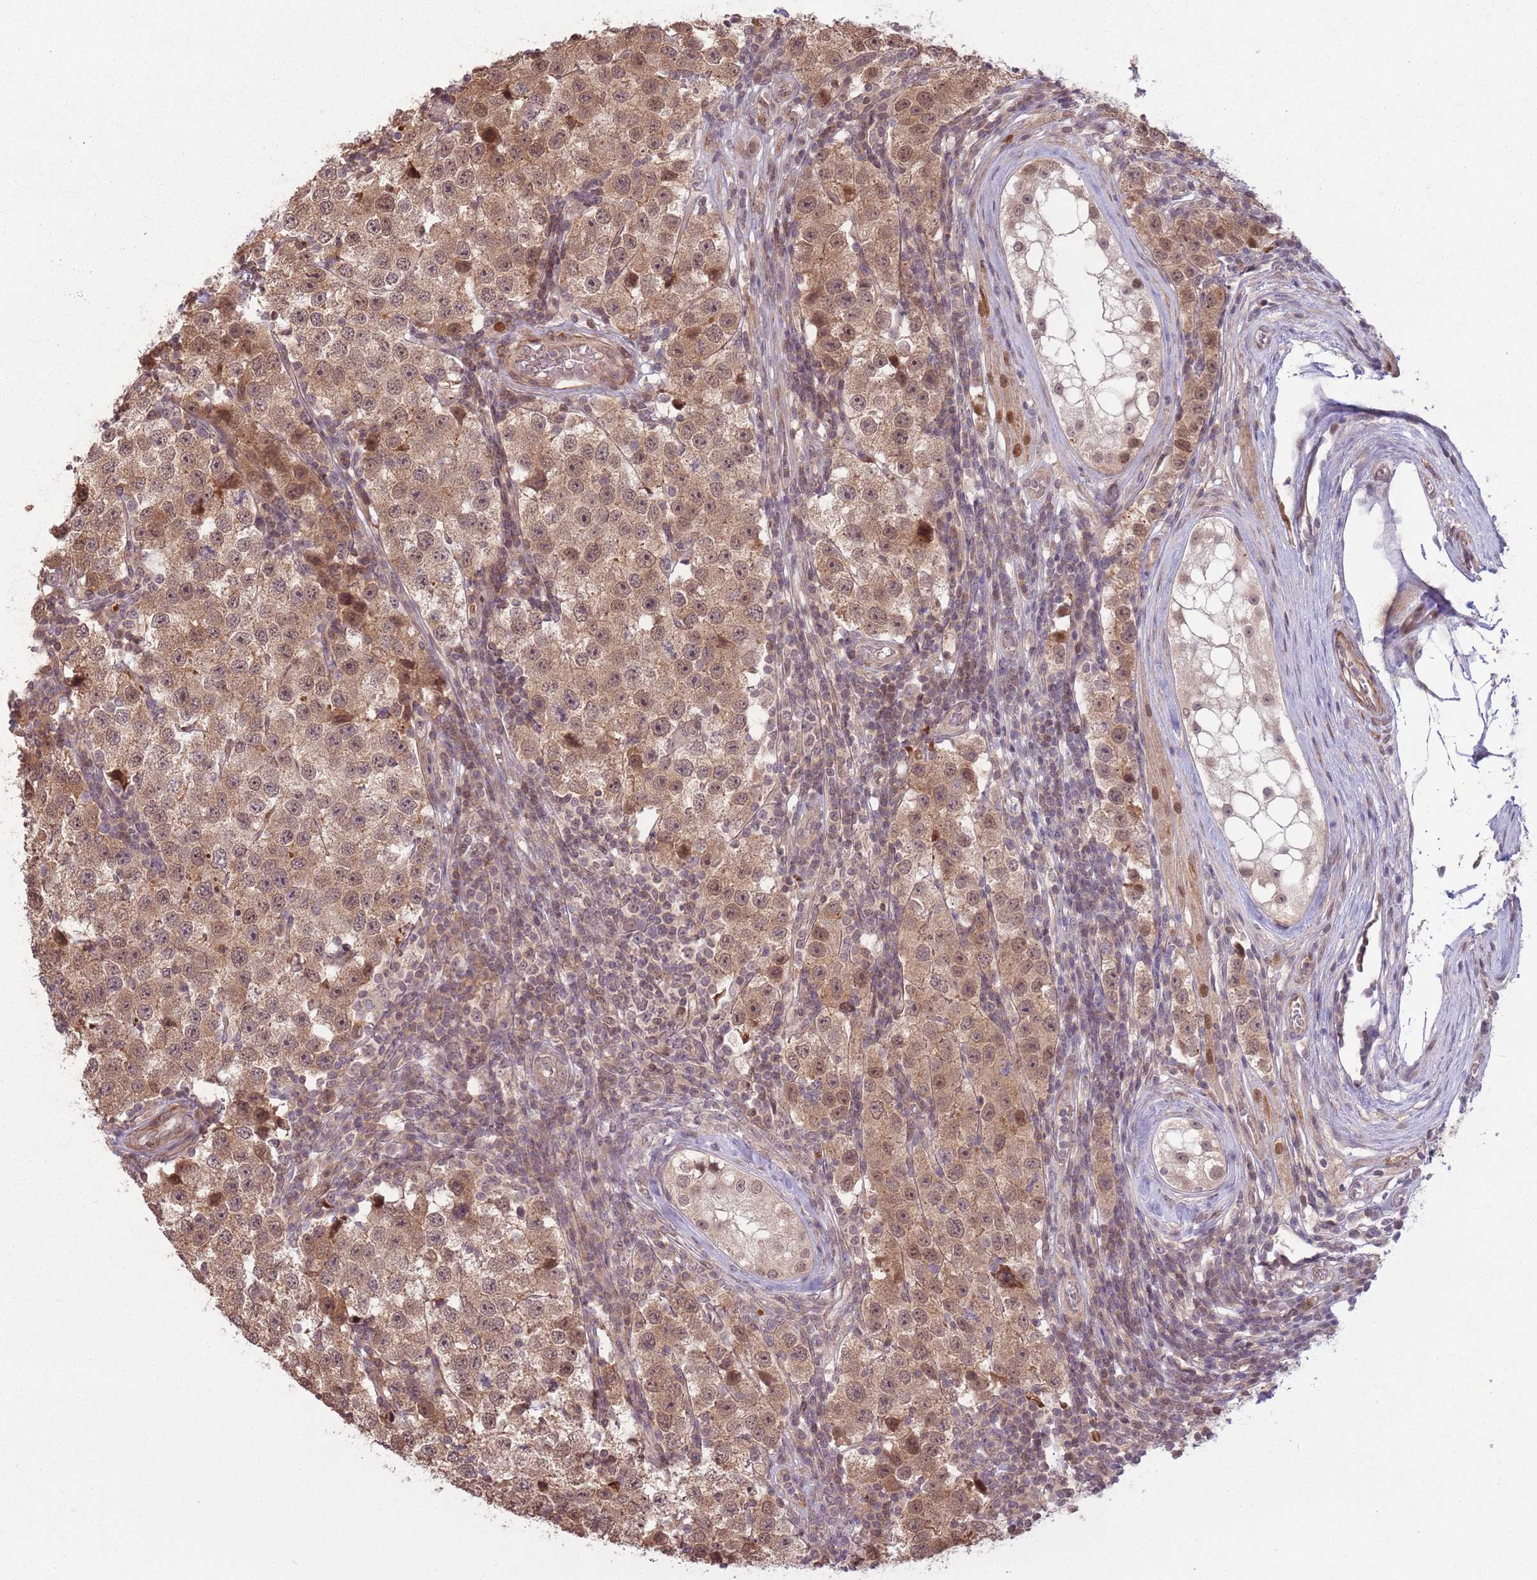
{"staining": {"intensity": "moderate", "quantity": ">75%", "location": "cytoplasmic/membranous,nuclear"}, "tissue": "testis cancer", "cell_type": "Tumor cells", "image_type": "cancer", "snomed": [{"axis": "morphology", "description": "Seminoma, NOS"}, {"axis": "topography", "description": "Testis"}], "caption": "A medium amount of moderate cytoplasmic/membranous and nuclear staining is identified in about >75% of tumor cells in seminoma (testis) tissue.", "gene": "CCDC154", "patient": {"sex": "male", "age": 34}}